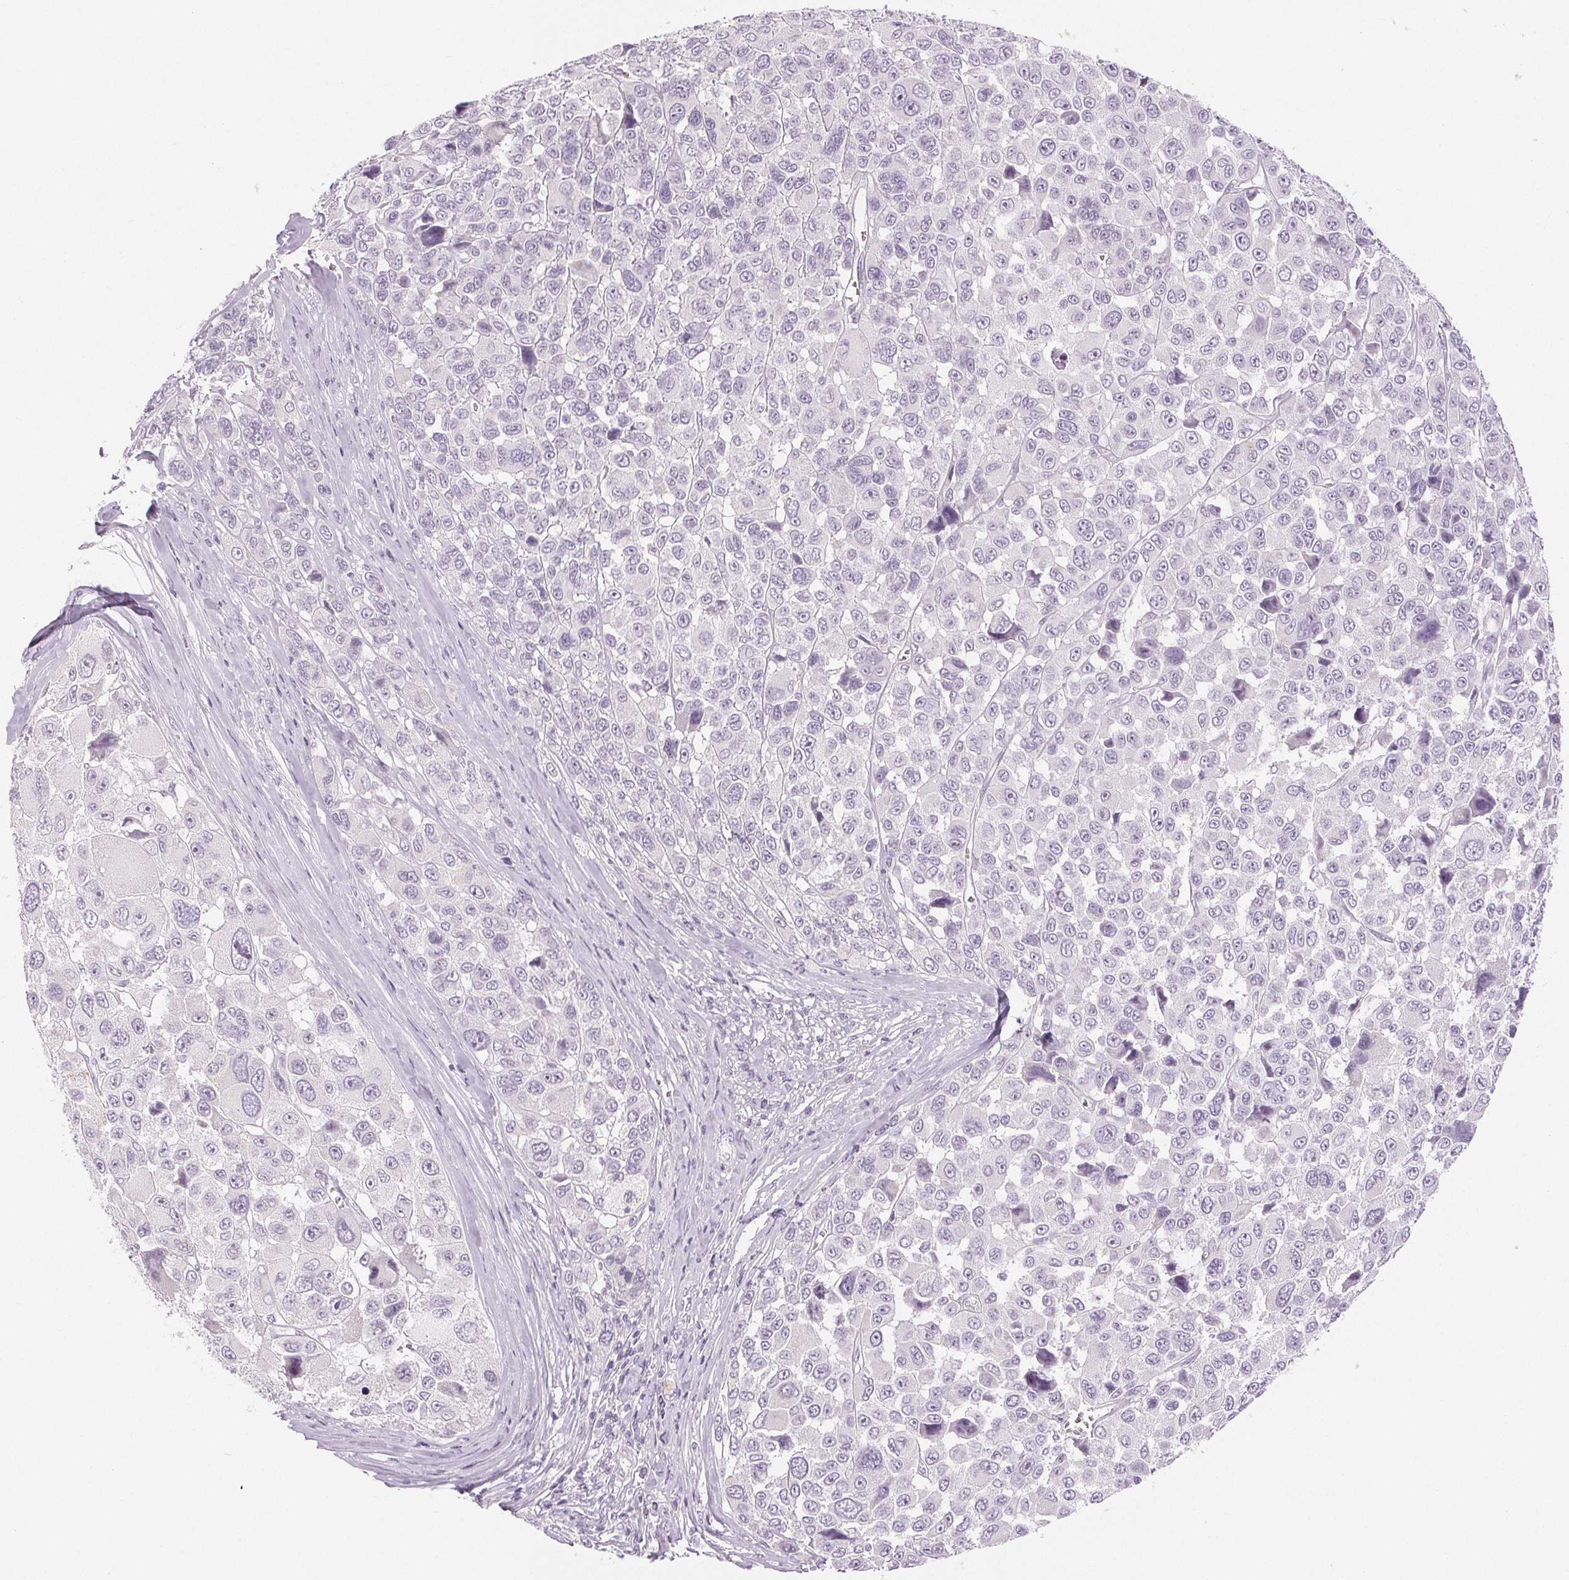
{"staining": {"intensity": "negative", "quantity": "none", "location": "none"}, "tissue": "melanoma", "cell_type": "Tumor cells", "image_type": "cancer", "snomed": [{"axis": "morphology", "description": "Malignant melanoma, NOS"}, {"axis": "topography", "description": "Skin"}], "caption": "Immunohistochemistry of human malignant melanoma reveals no staining in tumor cells. (Stains: DAB IHC with hematoxylin counter stain, Microscopy: brightfield microscopy at high magnification).", "gene": "EHHADH", "patient": {"sex": "female", "age": 66}}